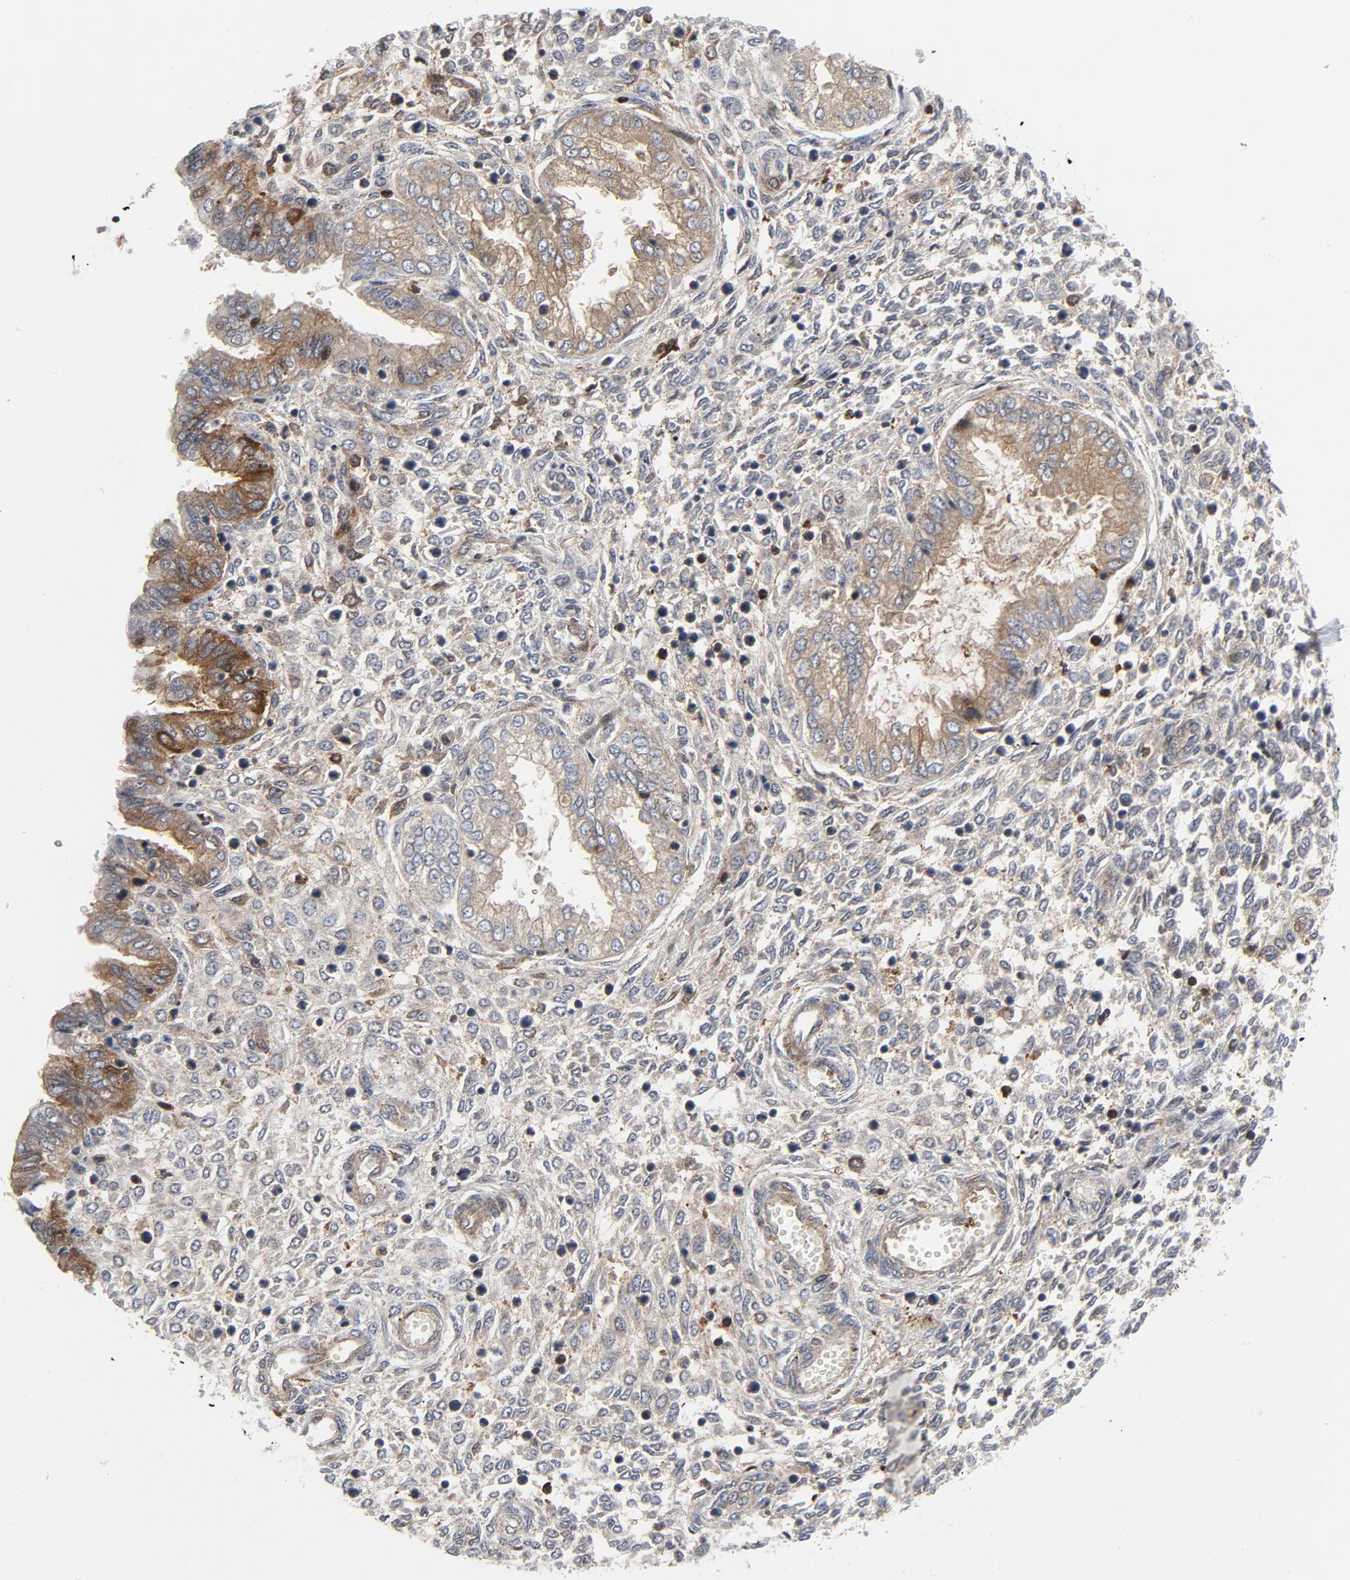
{"staining": {"intensity": "weak", "quantity": ">75%", "location": "cytoplasmic/membranous"}, "tissue": "endometrium", "cell_type": "Cells in endometrial stroma", "image_type": "normal", "snomed": [{"axis": "morphology", "description": "Normal tissue, NOS"}, {"axis": "topography", "description": "Endometrium"}], "caption": "Protein positivity by IHC displays weak cytoplasmic/membranous staining in about >75% of cells in endometrial stroma in unremarkable endometrium. The staining was performed using DAB to visualize the protein expression in brown, while the nuclei were stained in blue with hematoxylin (Magnification: 20x).", "gene": "YES1", "patient": {"sex": "female", "age": 33}}